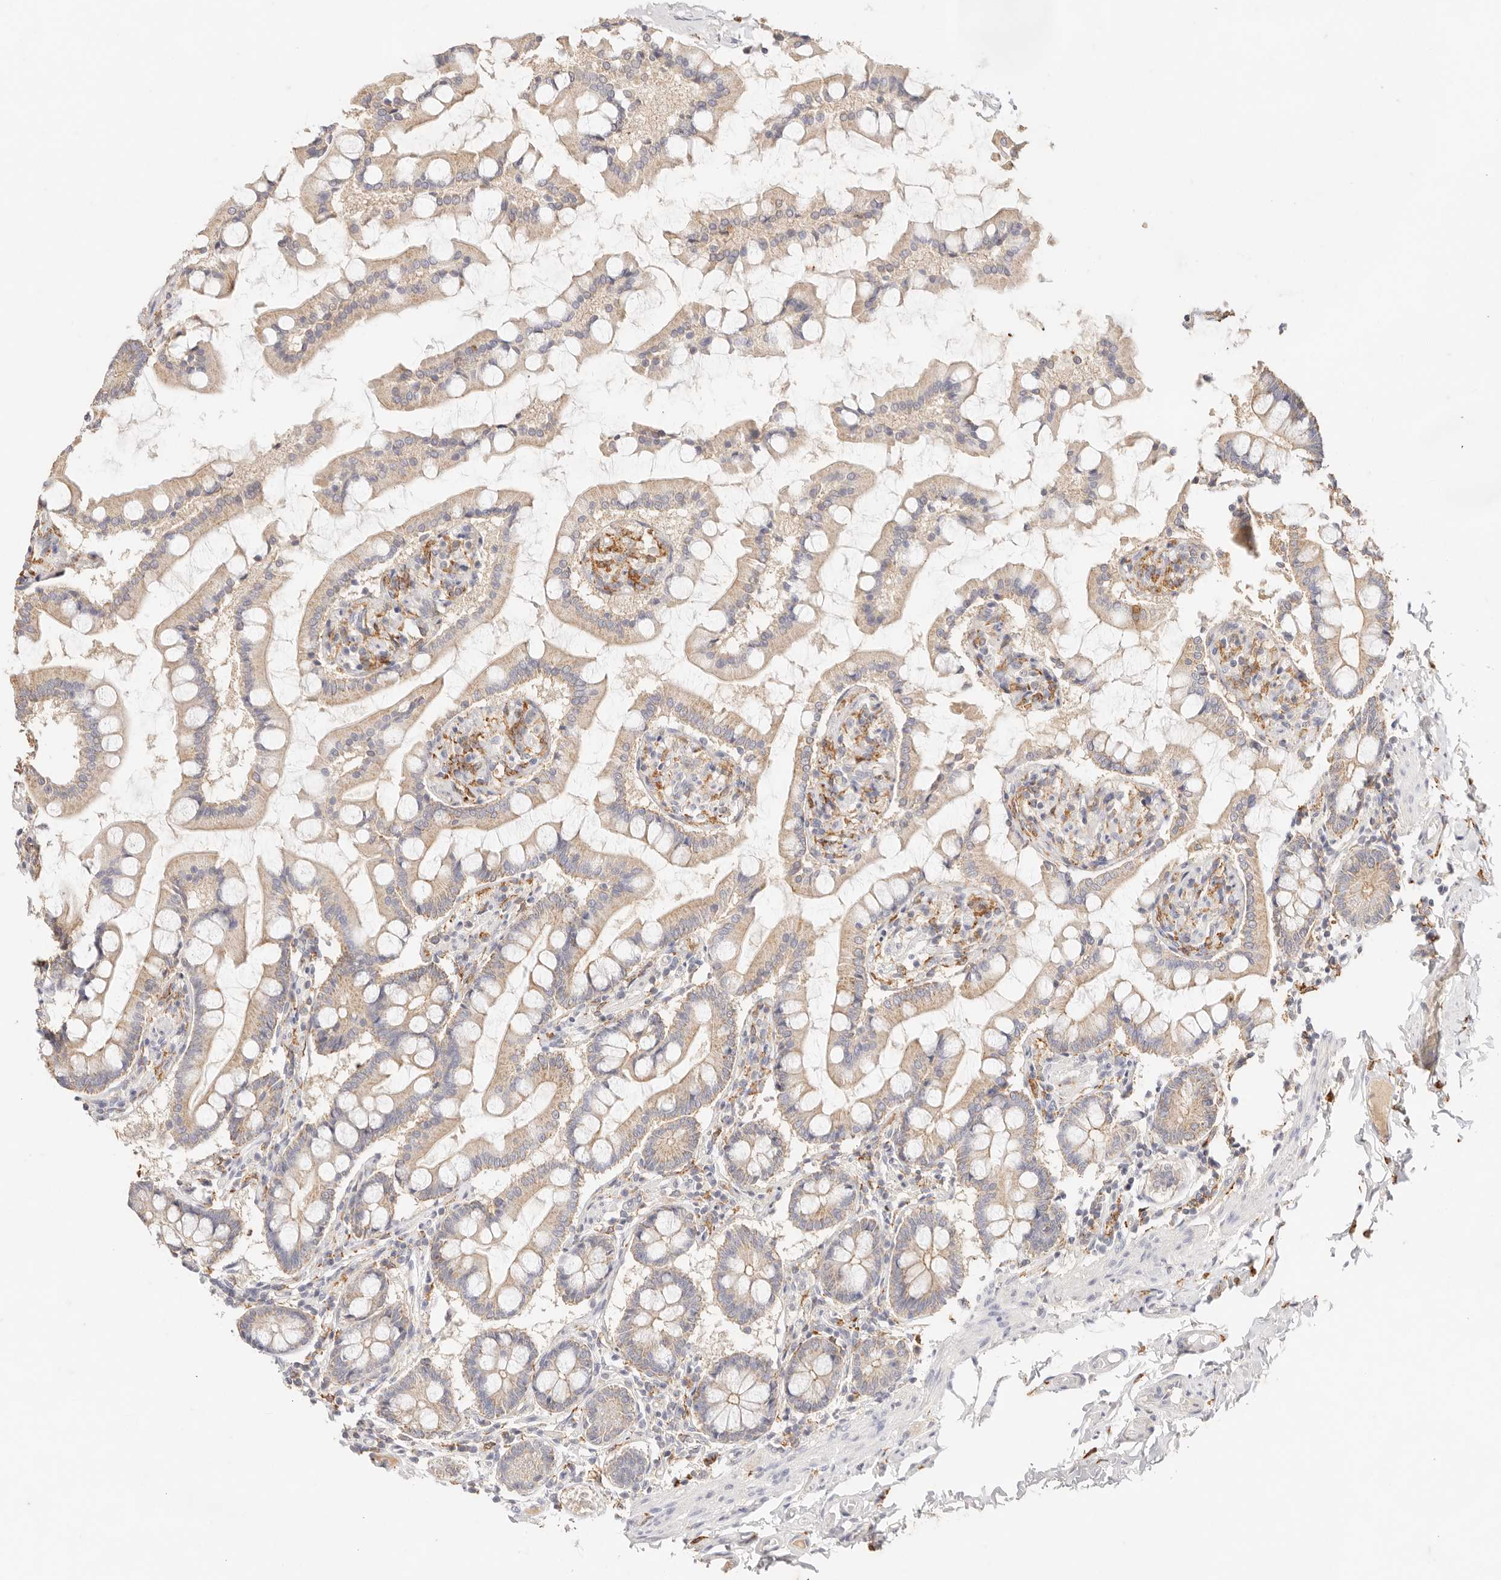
{"staining": {"intensity": "weak", "quantity": "25%-75%", "location": "cytoplasmic/membranous"}, "tissue": "small intestine", "cell_type": "Glandular cells", "image_type": "normal", "snomed": [{"axis": "morphology", "description": "Normal tissue, NOS"}, {"axis": "topography", "description": "Small intestine"}], "caption": "Immunohistochemistry (DAB (3,3'-diaminobenzidine)) staining of normal human small intestine shows weak cytoplasmic/membranous protein expression in approximately 25%-75% of glandular cells.", "gene": "HK2", "patient": {"sex": "male", "age": 41}}